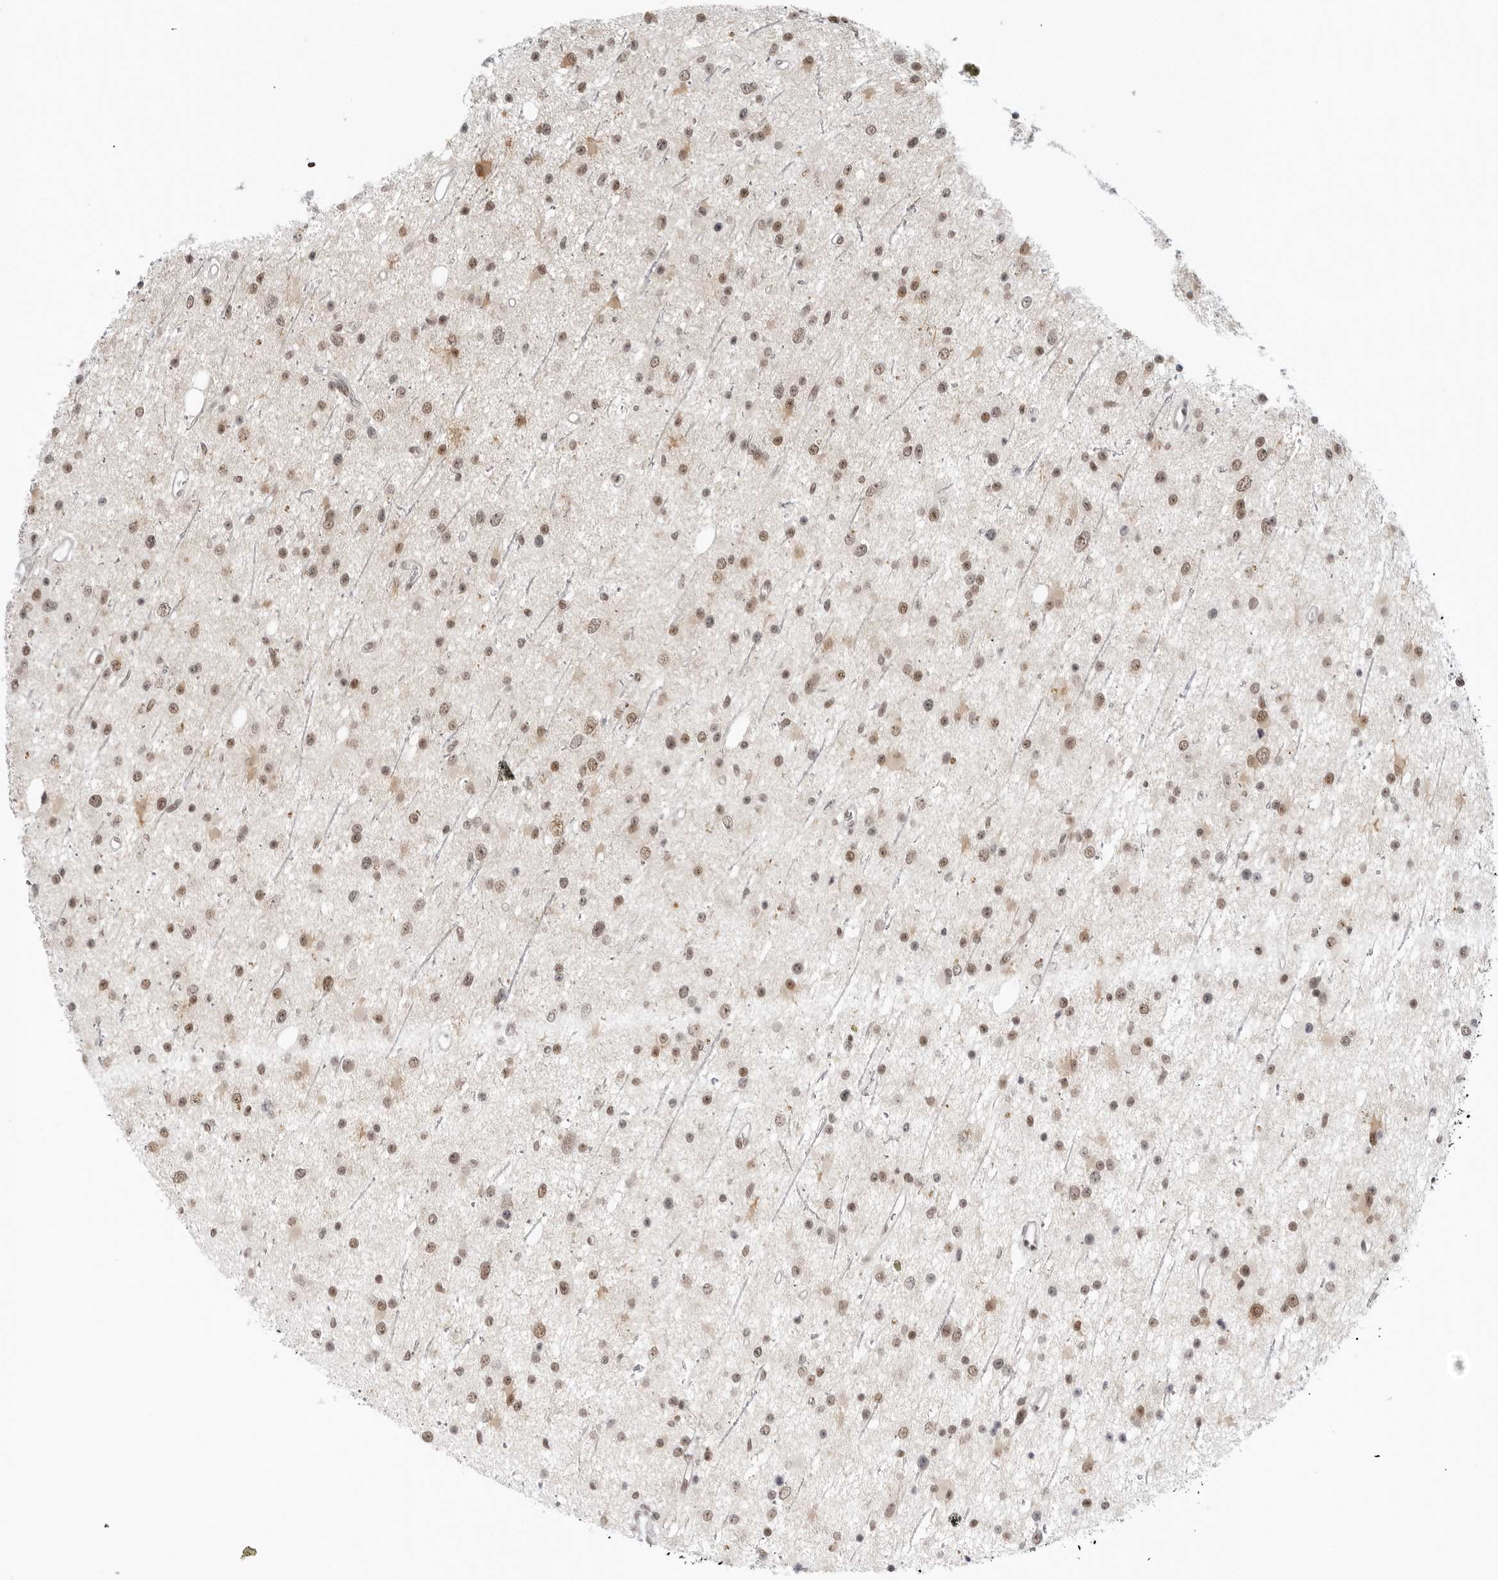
{"staining": {"intensity": "moderate", "quantity": ">75%", "location": "nuclear"}, "tissue": "glioma", "cell_type": "Tumor cells", "image_type": "cancer", "snomed": [{"axis": "morphology", "description": "Glioma, malignant, Low grade"}, {"axis": "topography", "description": "Cerebral cortex"}], "caption": "A high-resolution micrograph shows IHC staining of malignant low-grade glioma, which displays moderate nuclear staining in about >75% of tumor cells.", "gene": "FOXK2", "patient": {"sex": "female", "age": 39}}